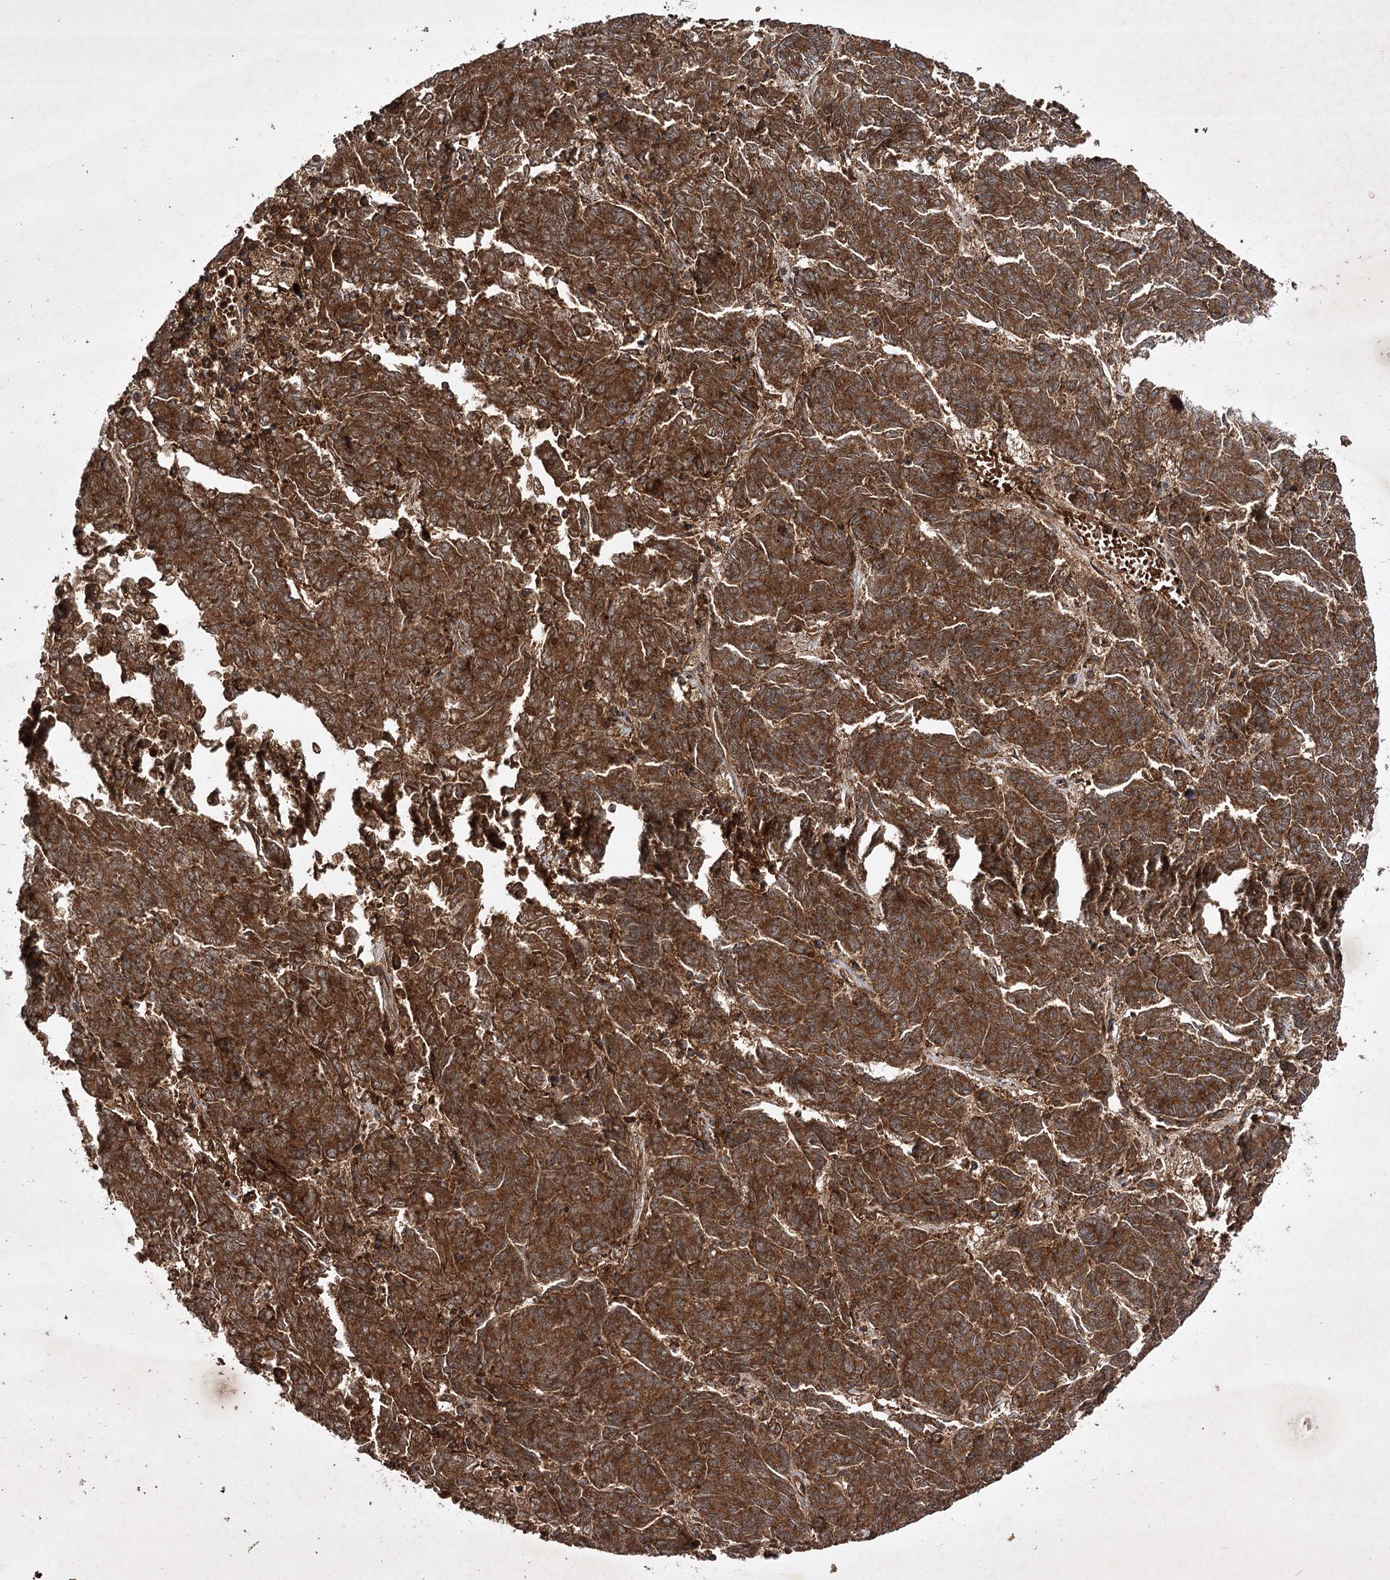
{"staining": {"intensity": "strong", "quantity": ">75%", "location": "cytoplasmic/membranous"}, "tissue": "endometrial cancer", "cell_type": "Tumor cells", "image_type": "cancer", "snomed": [{"axis": "morphology", "description": "Adenocarcinoma, NOS"}, {"axis": "topography", "description": "Endometrium"}], "caption": "Endometrial cancer stained for a protein (brown) reveals strong cytoplasmic/membranous positive staining in approximately >75% of tumor cells.", "gene": "DNAJC13", "patient": {"sex": "female", "age": 80}}